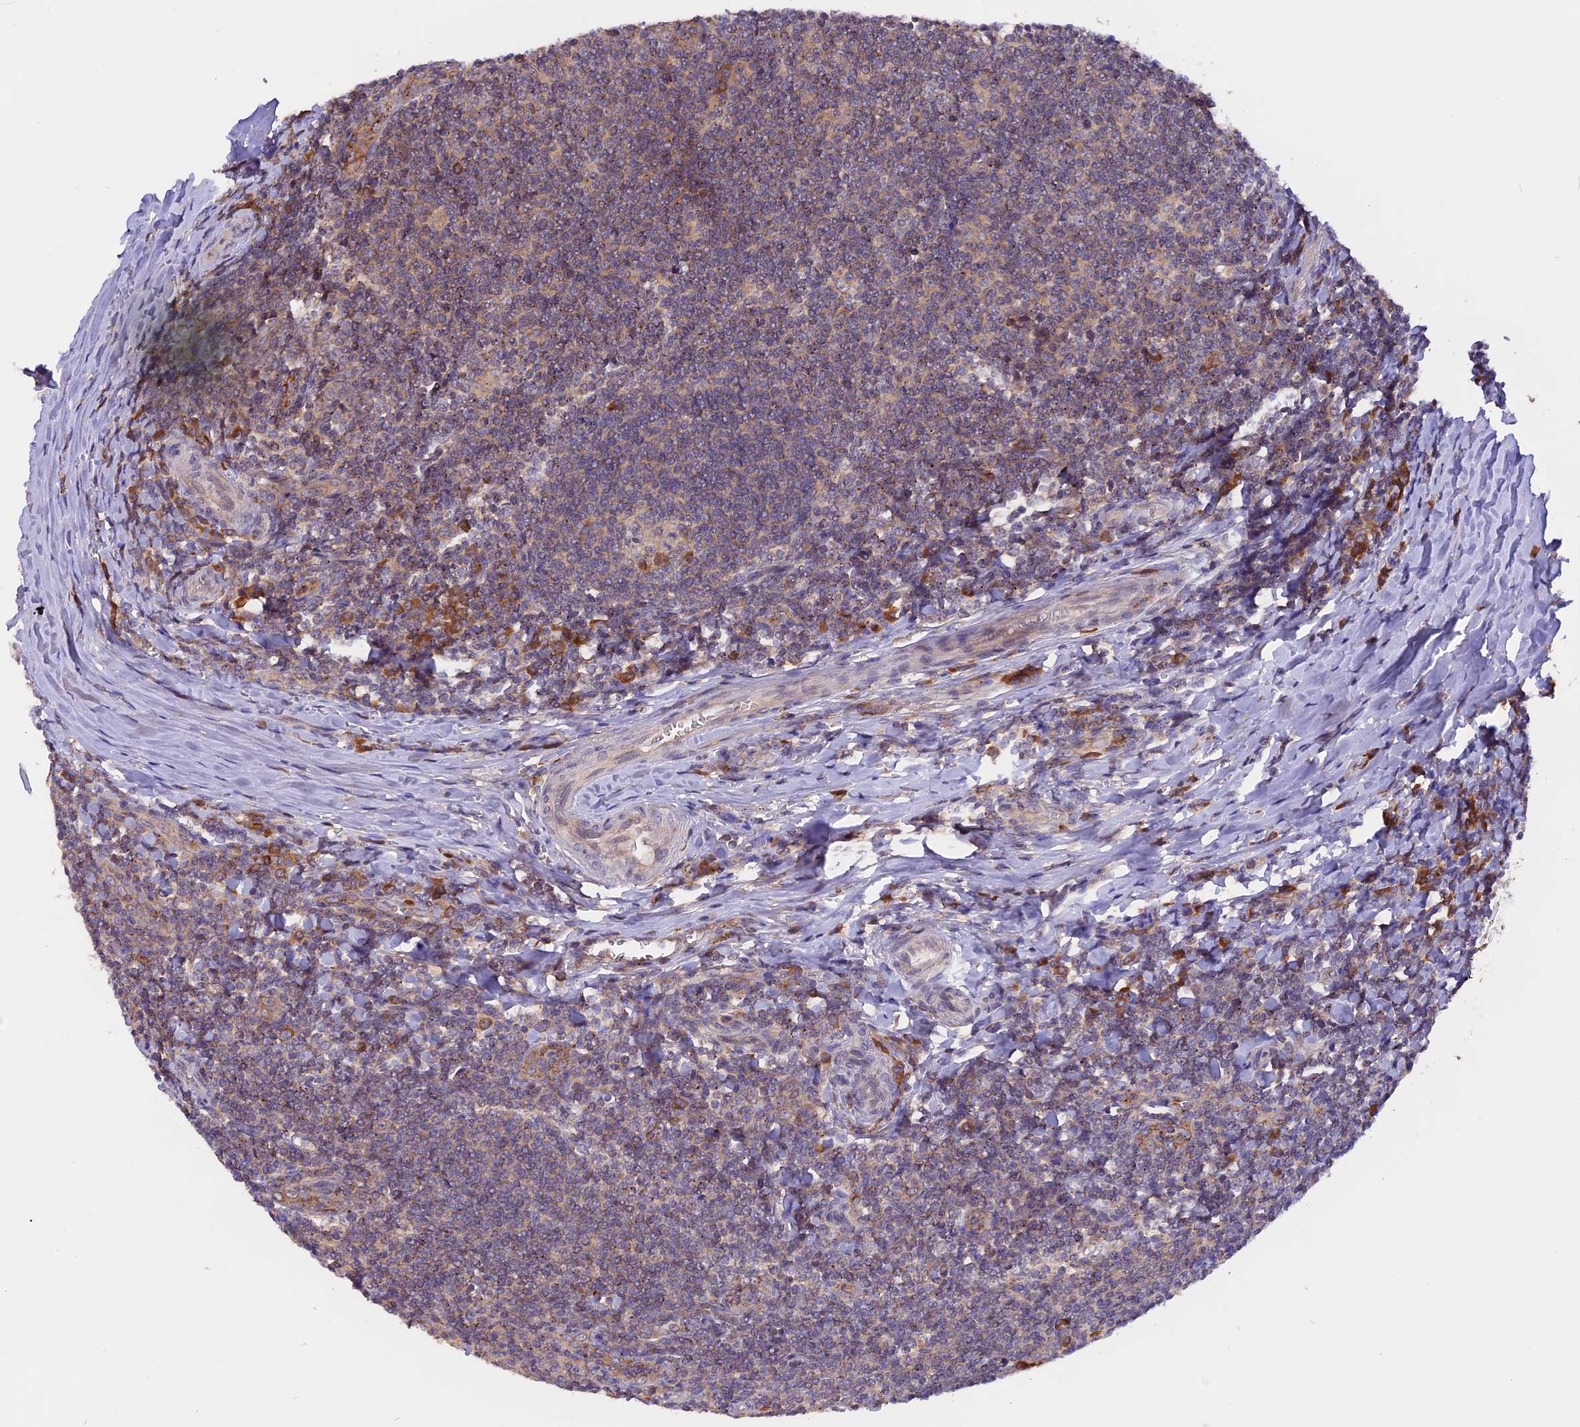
{"staining": {"intensity": "weak", "quantity": ">75%", "location": "cytoplasmic/membranous"}, "tissue": "tonsil", "cell_type": "Germinal center cells", "image_type": "normal", "snomed": [{"axis": "morphology", "description": "Normal tissue, NOS"}, {"axis": "topography", "description": "Tonsil"}], "caption": "Protein staining reveals weak cytoplasmic/membranous staining in about >75% of germinal center cells in normal tonsil. Using DAB (brown) and hematoxylin (blue) stains, captured at high magnification using brightfield microscopy.", "gene": "MARK4", "patient": {"sex": "male", "age": 27}}